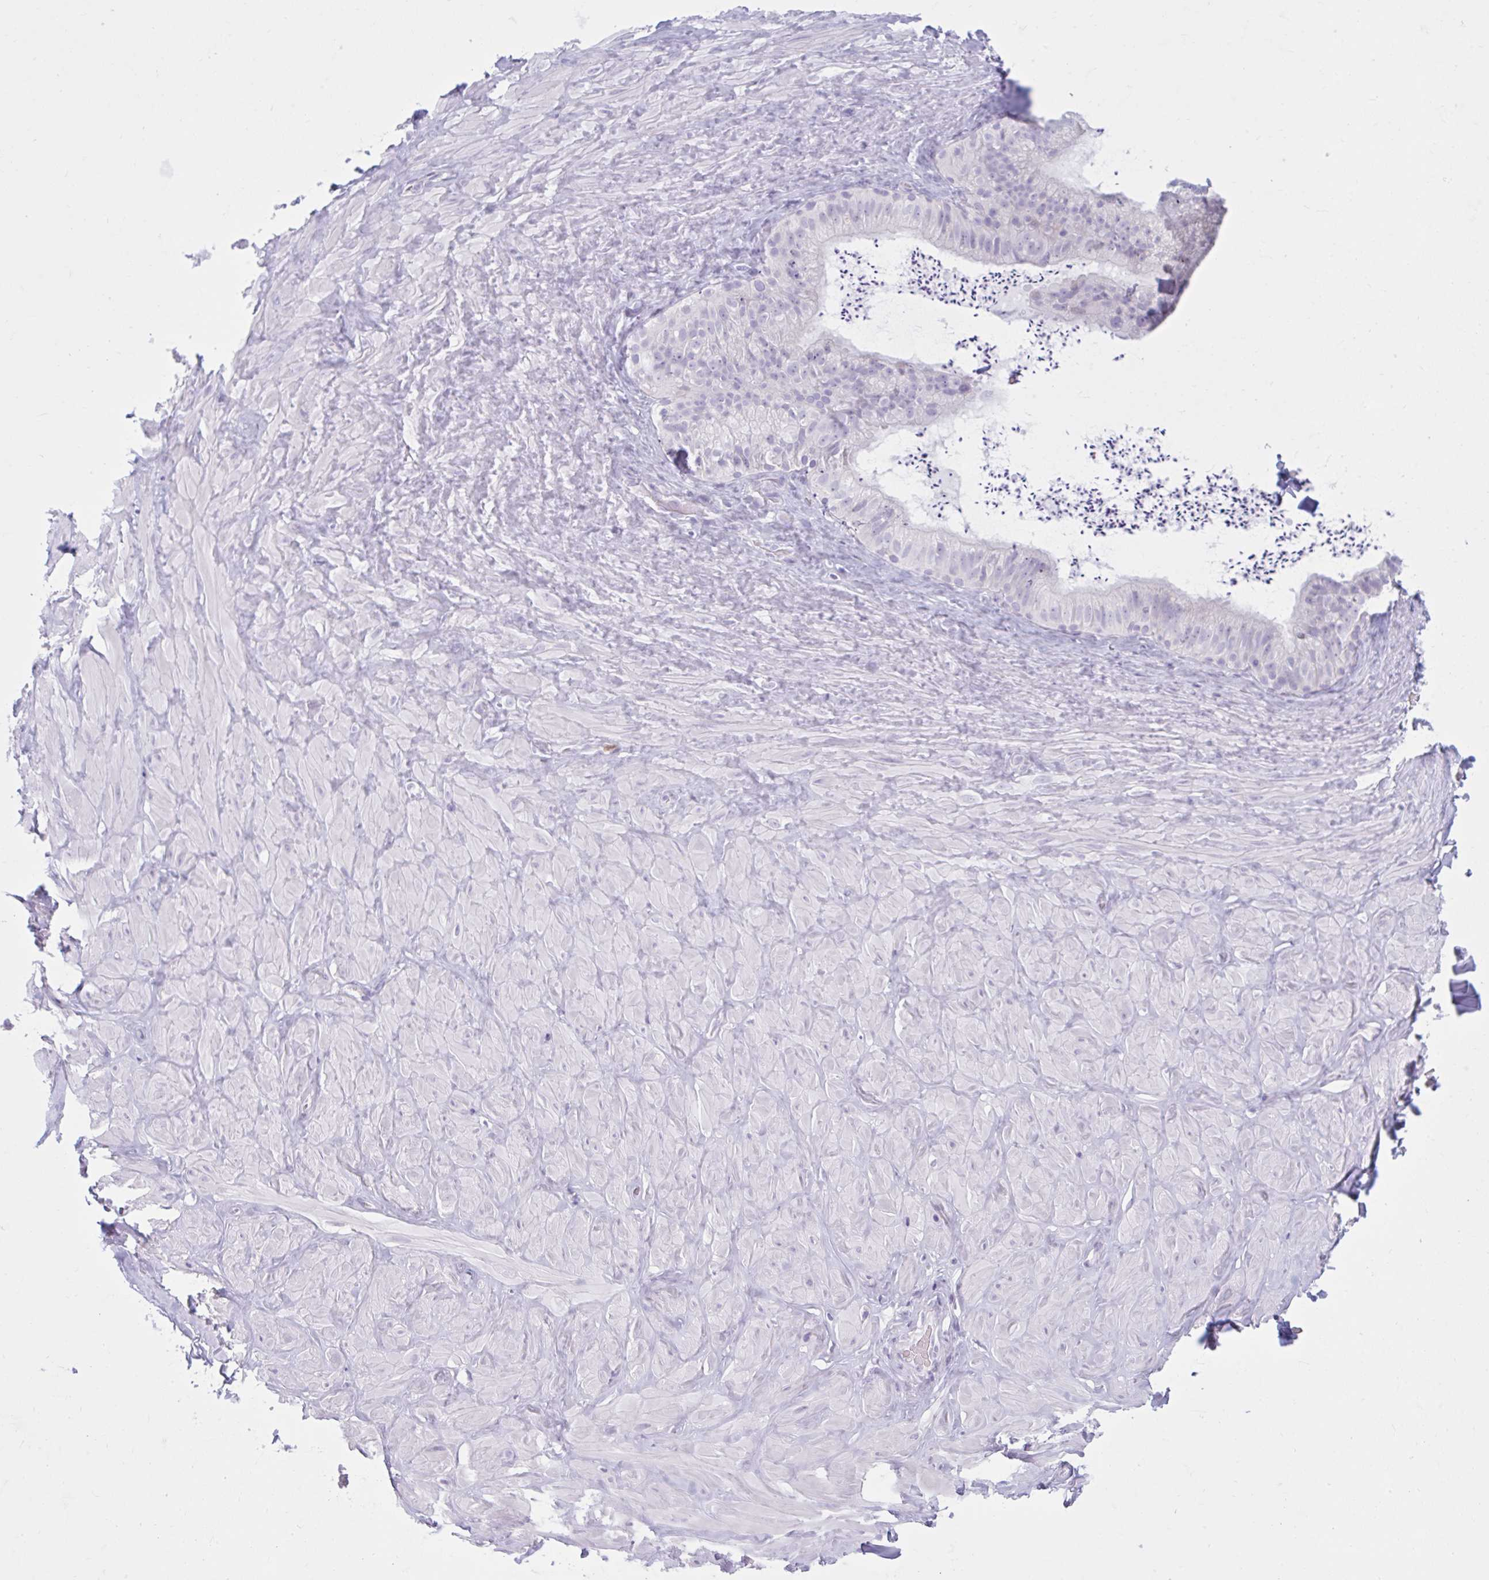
{"staining": {"intensity": "negative", "quantity": "none", "location": "none"}, "tissue": "adipose tissue", "cell_type": "Adipocytes", "image_type": "normal", "snomed": [{"axis": "morphology", "description": "Normal tissue, NOS"}, {"axis": "topography", "description": "Vascular tissue"}, {"axis": "topography", "description": "Peripheral nerve tissue"}], "caption": "Immunohistochemical staining of normal human adipose tissue displays no significant positivity in adipocytes.", "gene": "CEP120", "patient": {"sex": "male", "age": 41}}